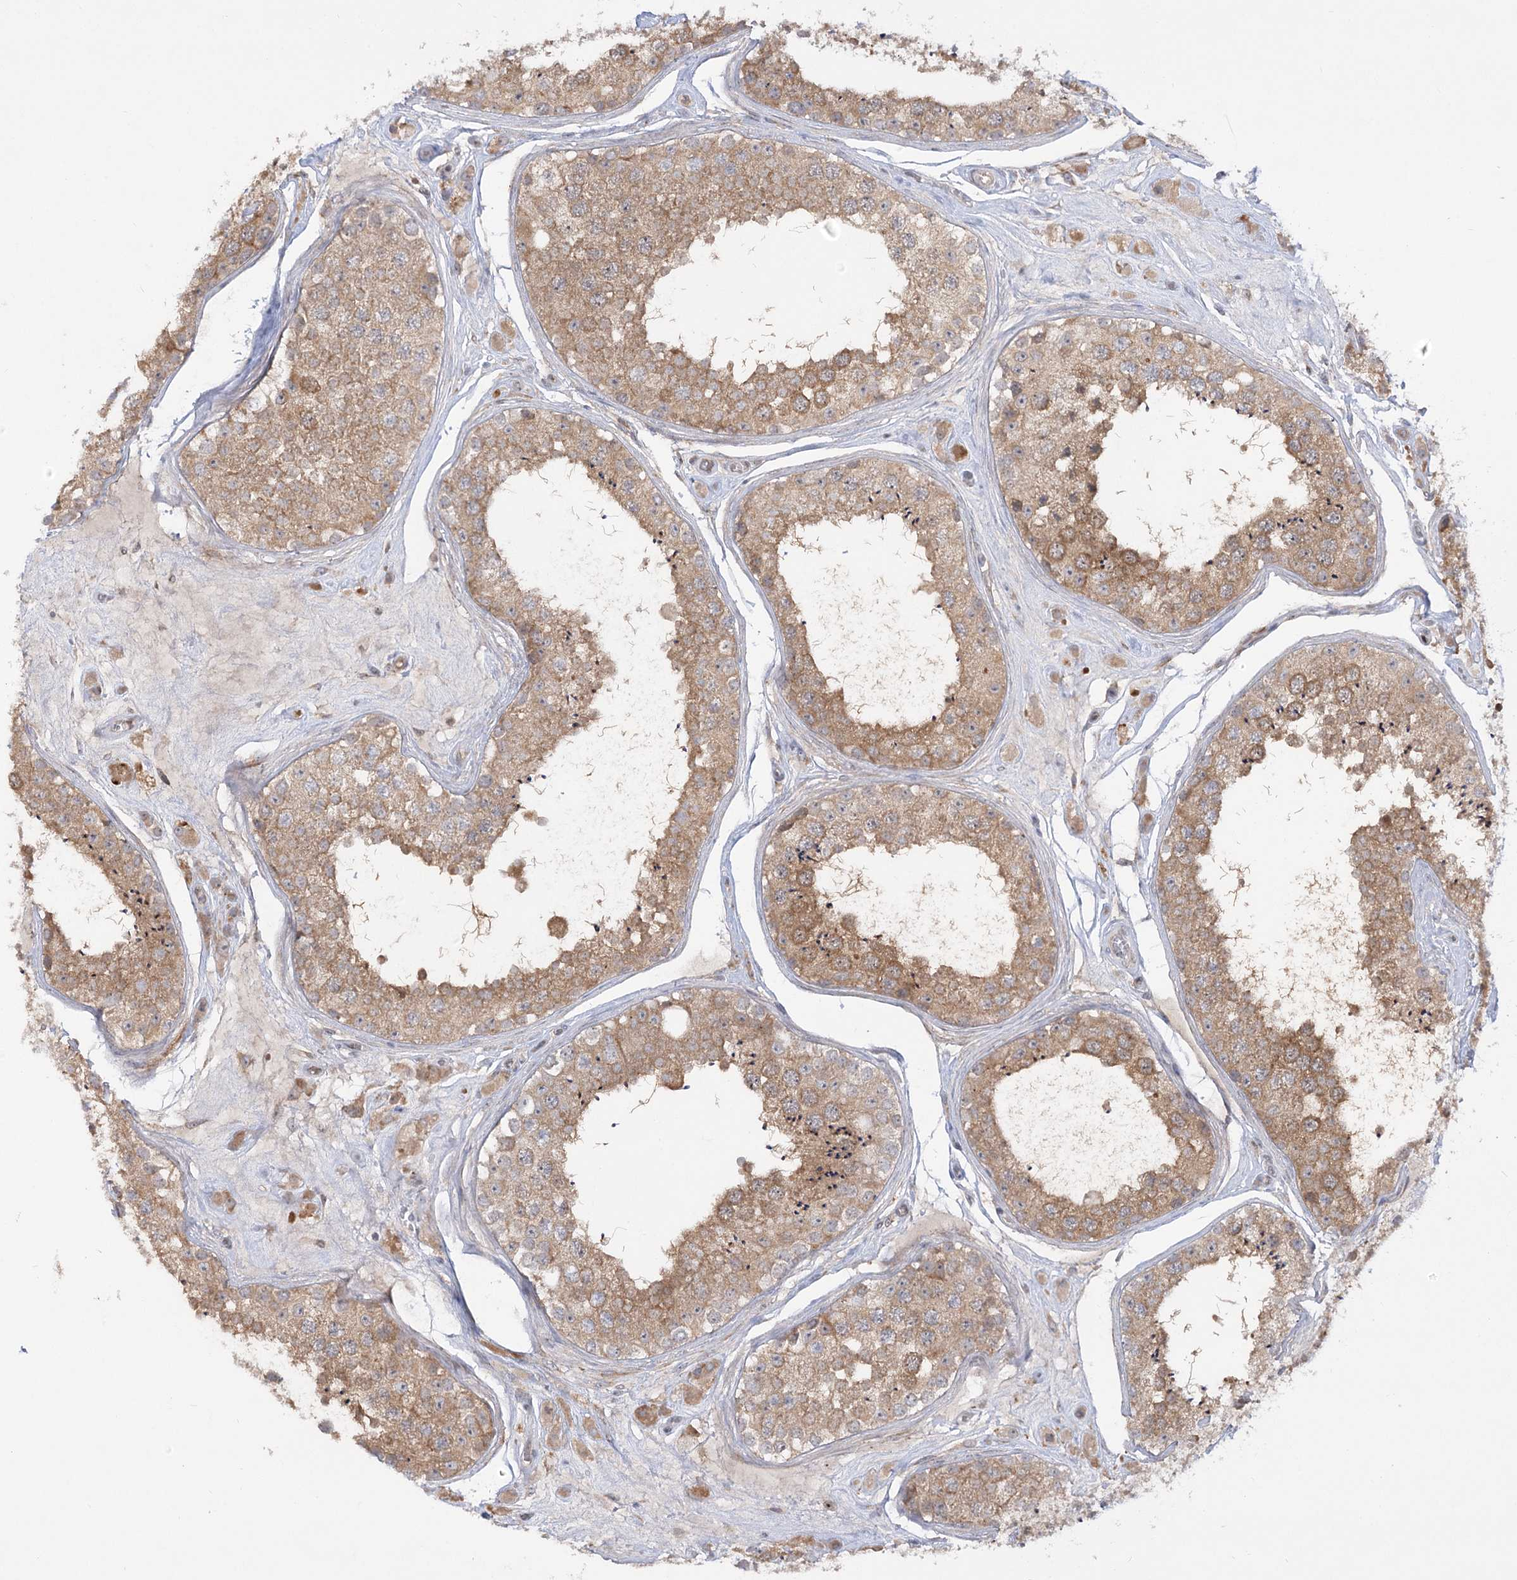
{"staining": {"intensity": "moderate", "quantity": ">75%", "location": "cytoplasmic/membranous"}, "tissue": "testis", "cell_type": "Cells in seminiferous ducts", "image_type": "normal", "snomed": [{"axis": "morphology", "description": "Normal tissue, NOS"}, {"axis": "topography", "description": "Testis"}], "caption": "Immunohistochemistry (IHC) staining of normal testis, which displays medium levels of moderate cytoplasmic/membranous expression in approximately >75% of cells in seminiferous ducts indicating moderate cytoplasmic/membranous protein expression. The staining was performed using DAB (brown) for protein detection and nuclei were counterstained in hematoxylin (blue).", "gene": "SYTL1", "patient": {"sex": "male", "age": 25}}